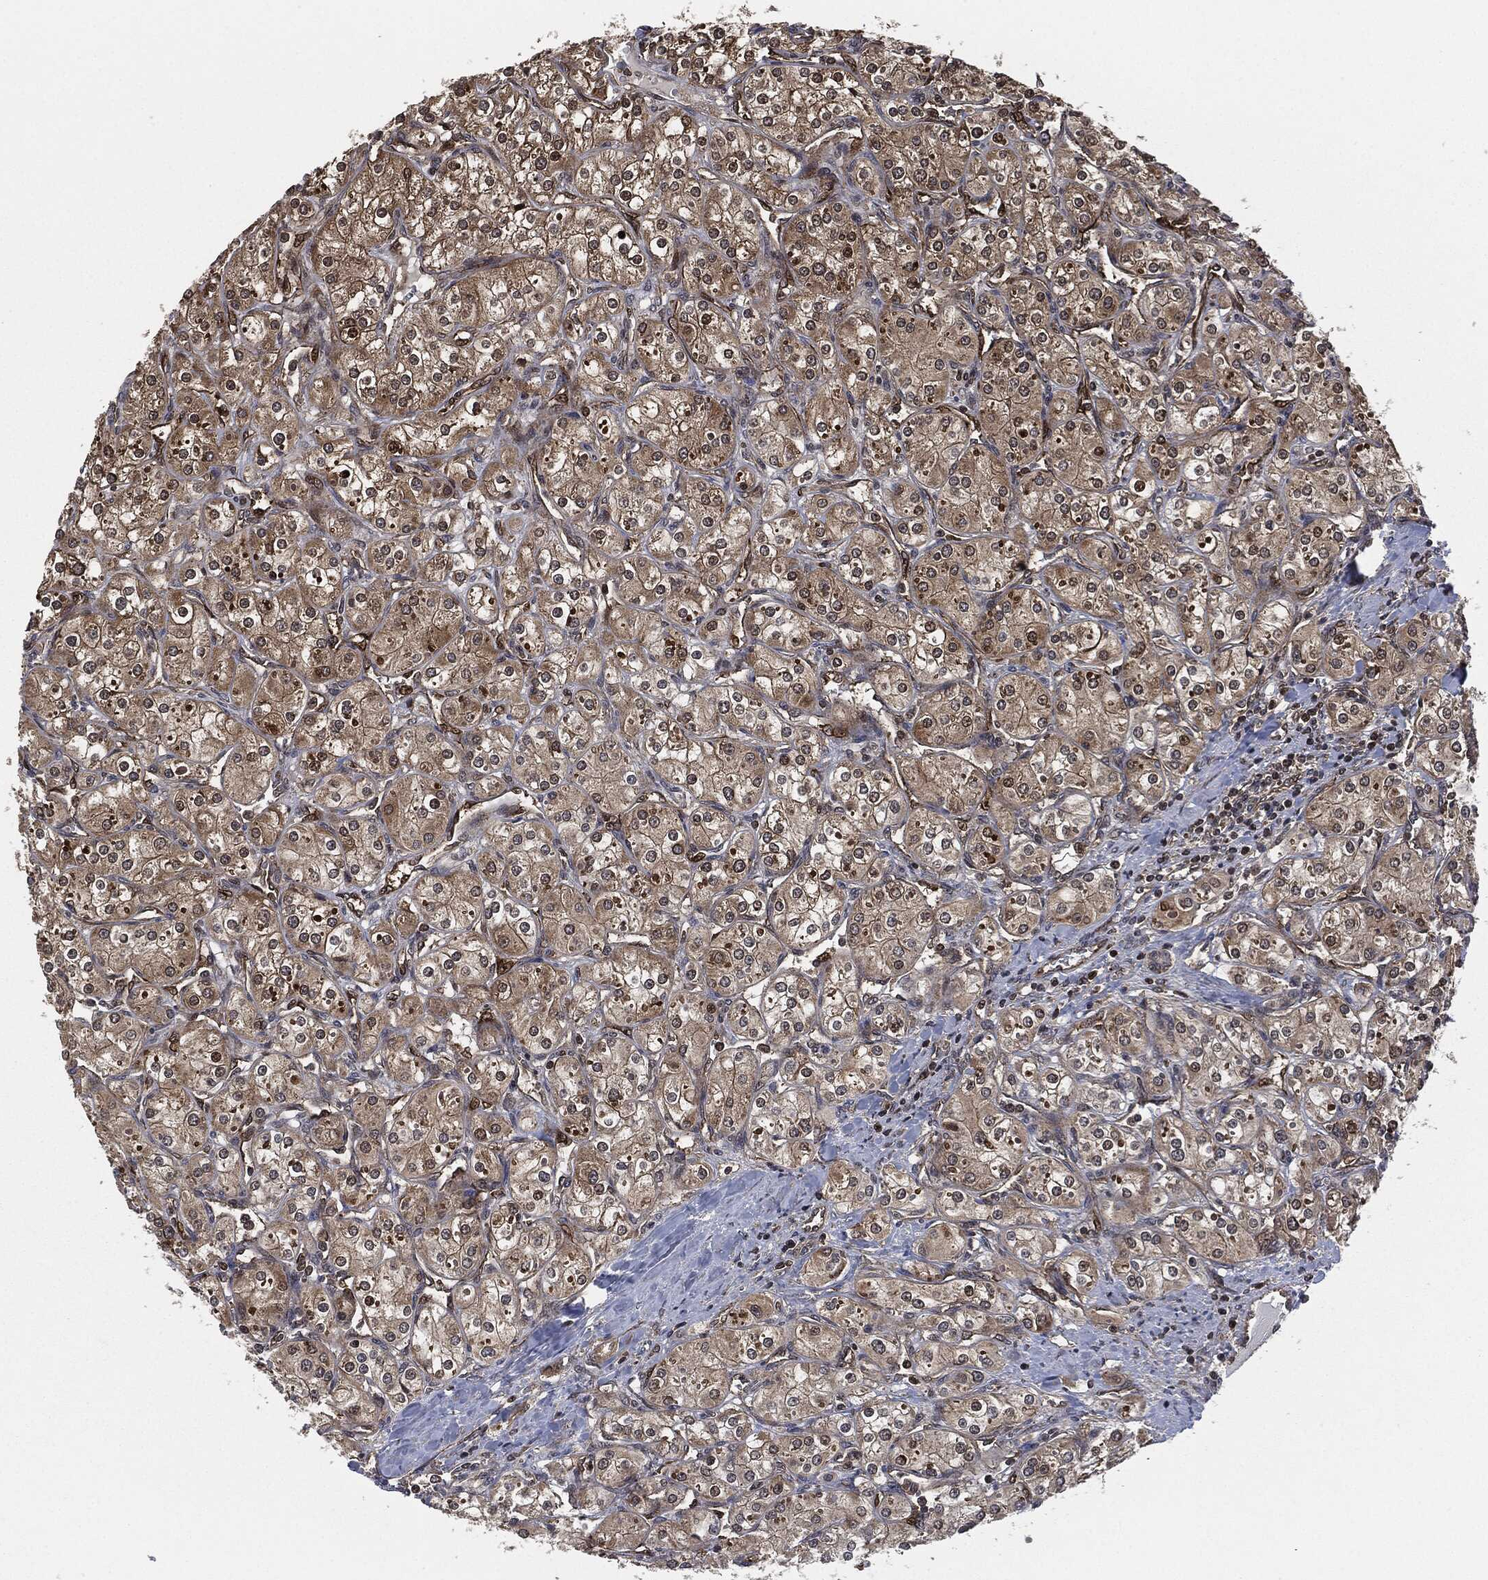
{"staining": {"intensity": "moderate", "quantity": "25%-75%", "location": "cytoplasmic/membranous,nuclear"}, "tissue": "renal cancer", "cell_type": "Tumor cells", "image_type": "cancer", "snomed": [{"axis": "morphology", "description": "Adenocarcinoma, NOS"}, {"axis": "topography", "description": "Kidney"}], "caption": "This image exhibits immunohistochemistry staining of renal cancer, with medium moderate cytoplasmic/membranous and nuclear positivity in approximately 25%-75% of tumor cells.", "gene": "HRAS", "patient": {"sex": "male", "age": 77}}